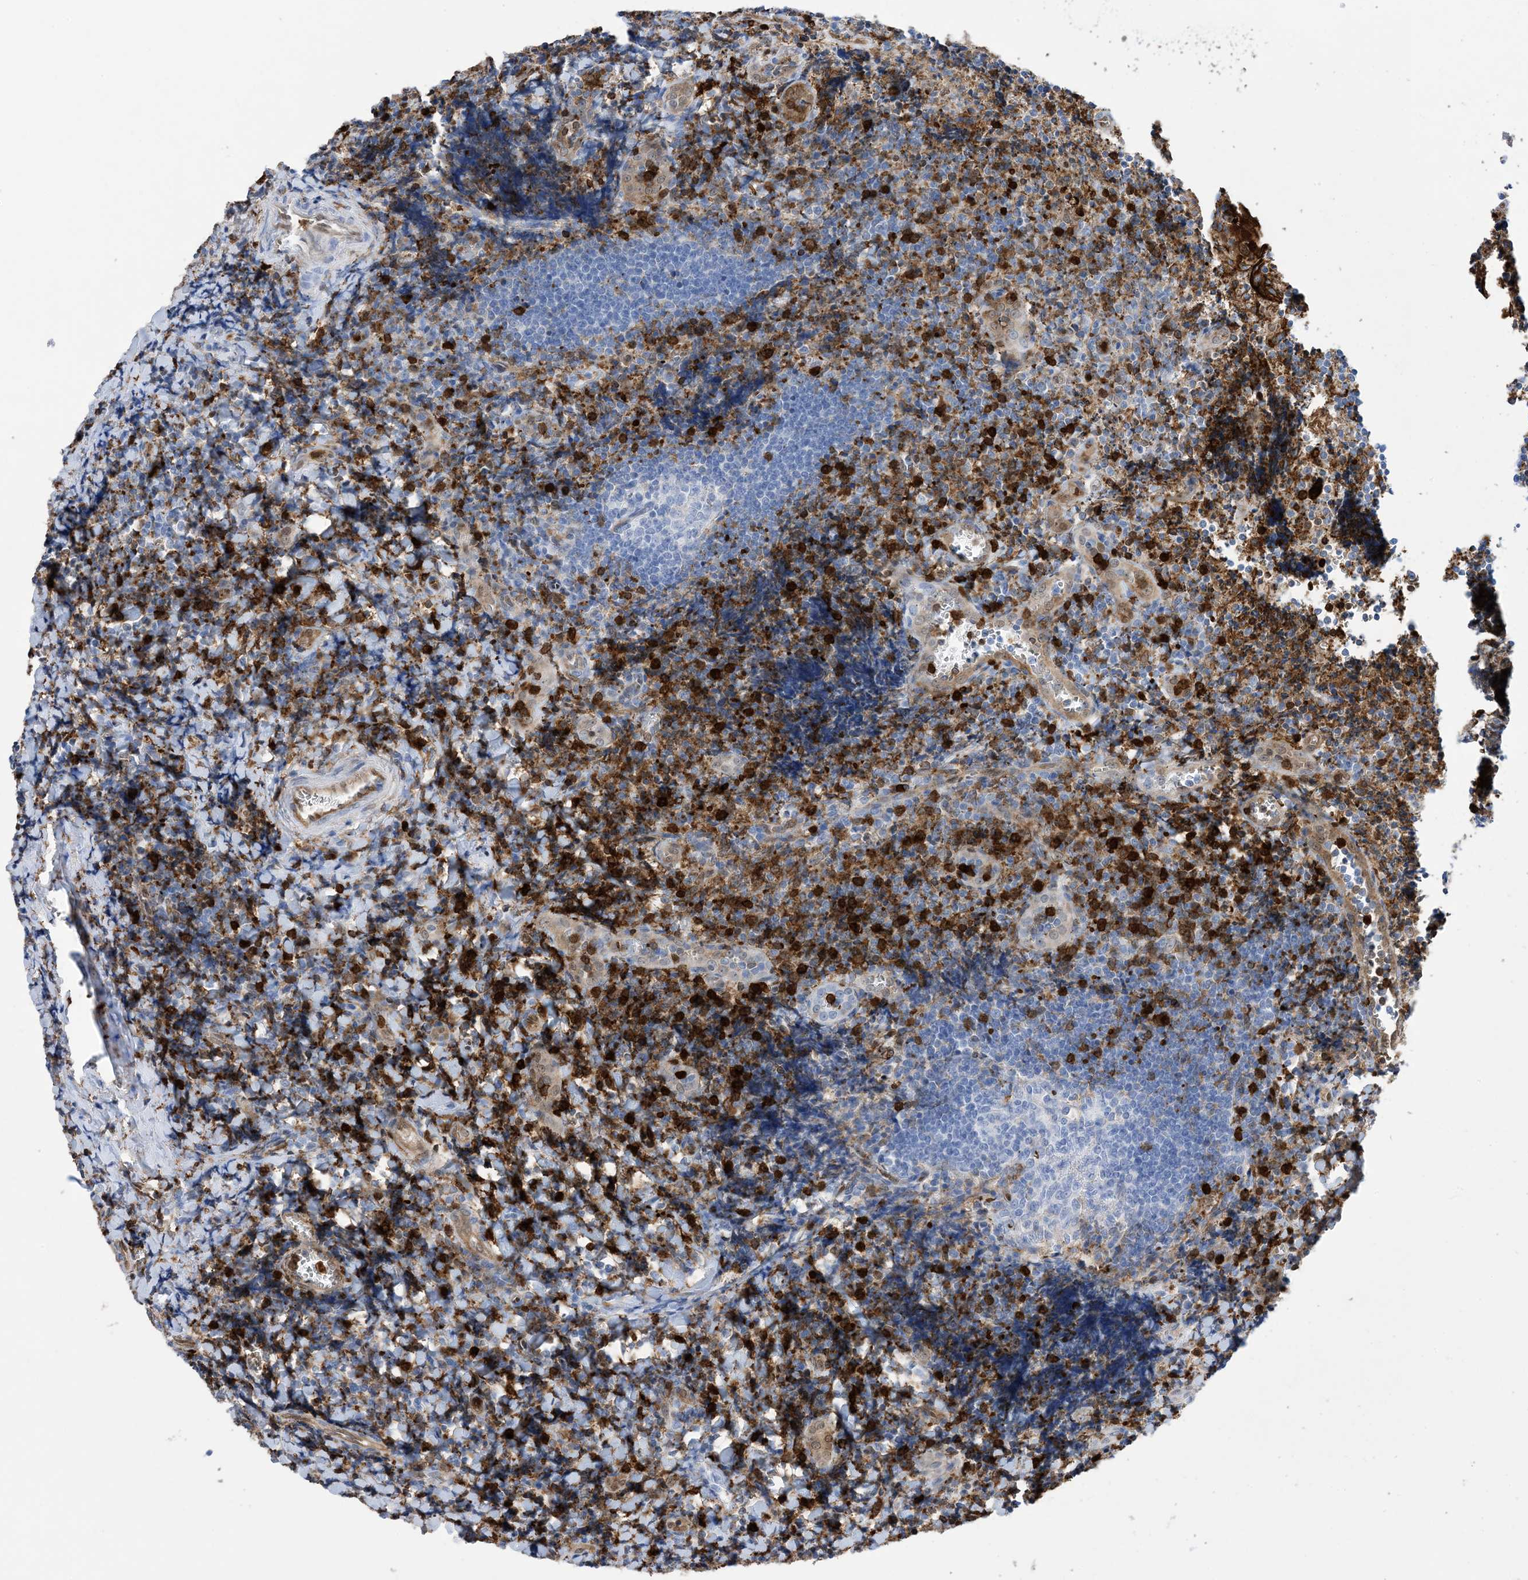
{"staining": {"intensity": "negative", "quantity": "none", "location": "none"}, "tissue": "tonsil", "cell_type": "Germinal center cells", "image_type": "normal", "snomed": [{"axis": "morphology", "description": "Normal tissue, NOS"}, {"axis": "topography", "description": "Tonsil"}], "caption": "High power microscopy photomicrograph of an immunohistochemistry histopathology image of normal tonsil, revealing no significant expression in germinal center cells. (IHC, brightfield microscopy, high magnification).", "gene": "ANXA1", "patient": {"sex": "male", "age": 27}}